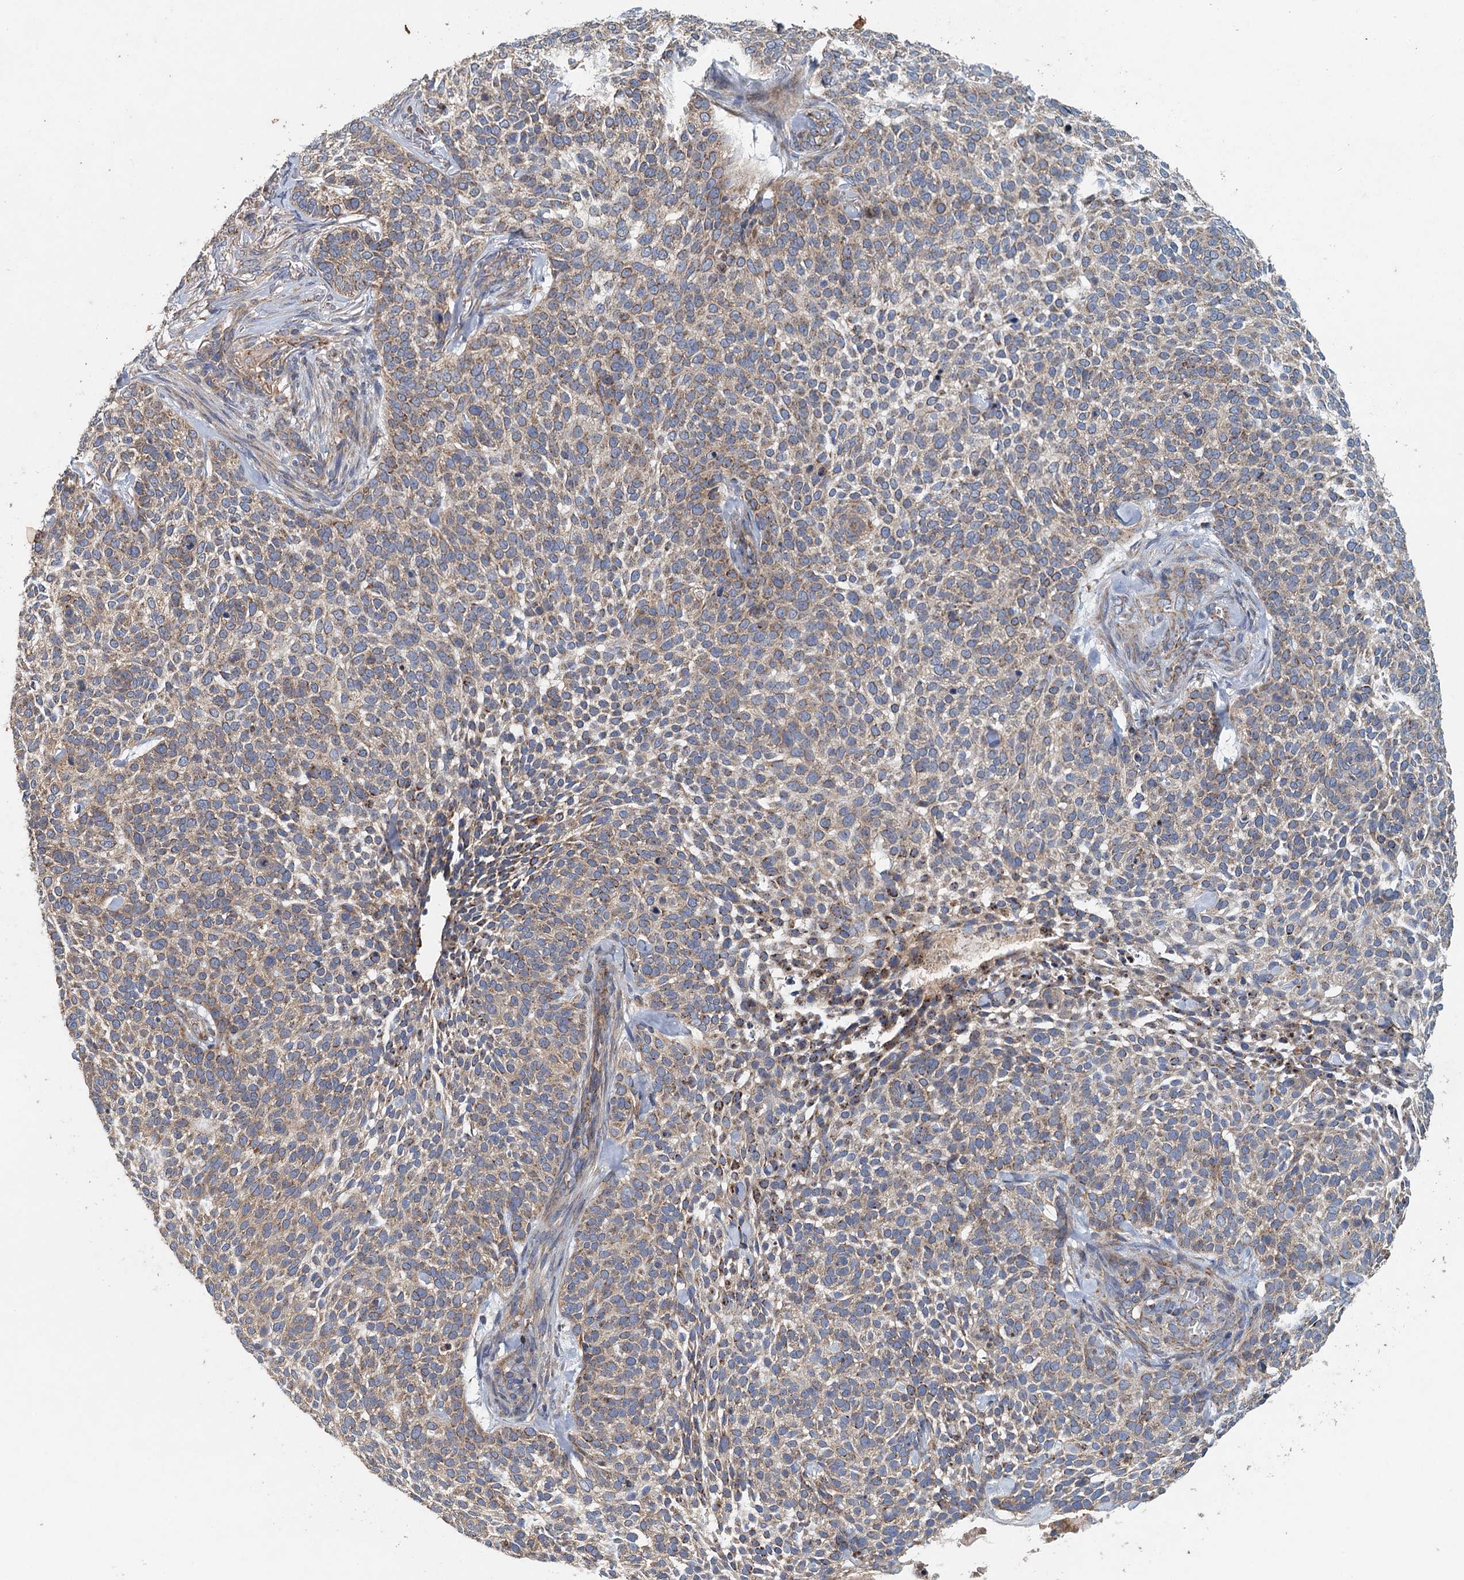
{"staining": {"intensity": "weak", "quantity": ">75%", "location": "cytoplasmic/membranous"}, "tissue": "skin cancer", "cell_type": "Tumor cells", "image_type": "cancer", "snomed": [{"axis": "morphology", "description": "Basal cell carcinoma"}, {"axis": "topography", "description": "Skin"}], "caption": "Immunohistochemical staining of human skin cancer (basal cell carcinoma) shows weak cytoplasmic/membranous protein staining in approximately >75% of tumor cells.", "gene": "BCS1L", "patient": {"sex": "female", "age": 64}}